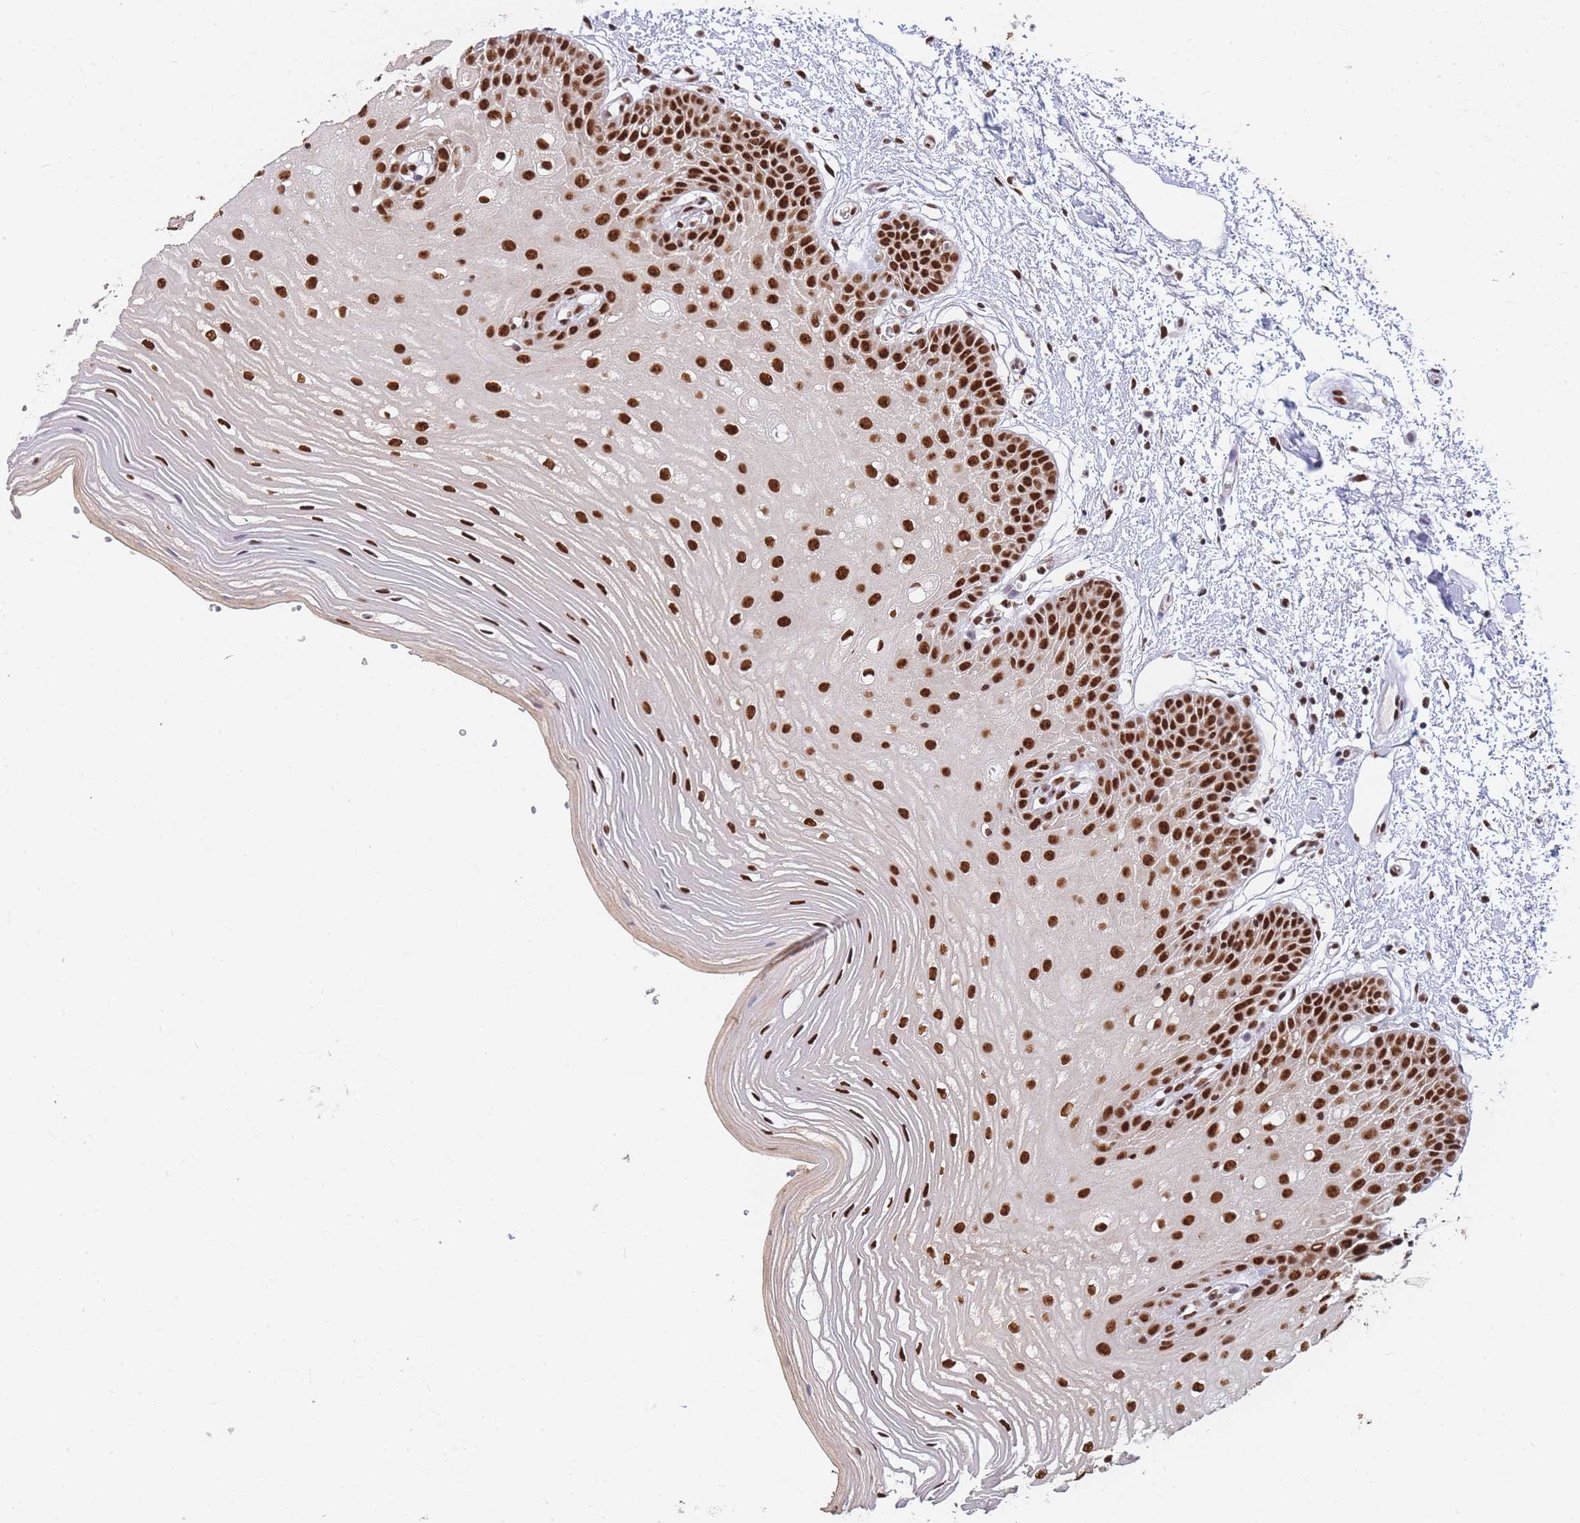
{"staining": {"intensity": "strong", "quantity": ">75%", "location": "nuclear"}, "tissue": "oral mucosa", "cell_type": "Squamous epithelial cells", "image_type": "normal", "snomed": [{"axis": "morphology", "description": "Normal tissue, NOS"}, {"axis": "topography", "description": "Oral tissue"}, {"axis": "topography", "description": "Tounge, NOS"}], "caption": "Oral mucosa stained for a protein (brown) reveals strong nuclear positive staining in approximately >75% of squamous epithelial cells.", "gene": "PRKDC", "patient": {"sex": "female", "age": 73}}